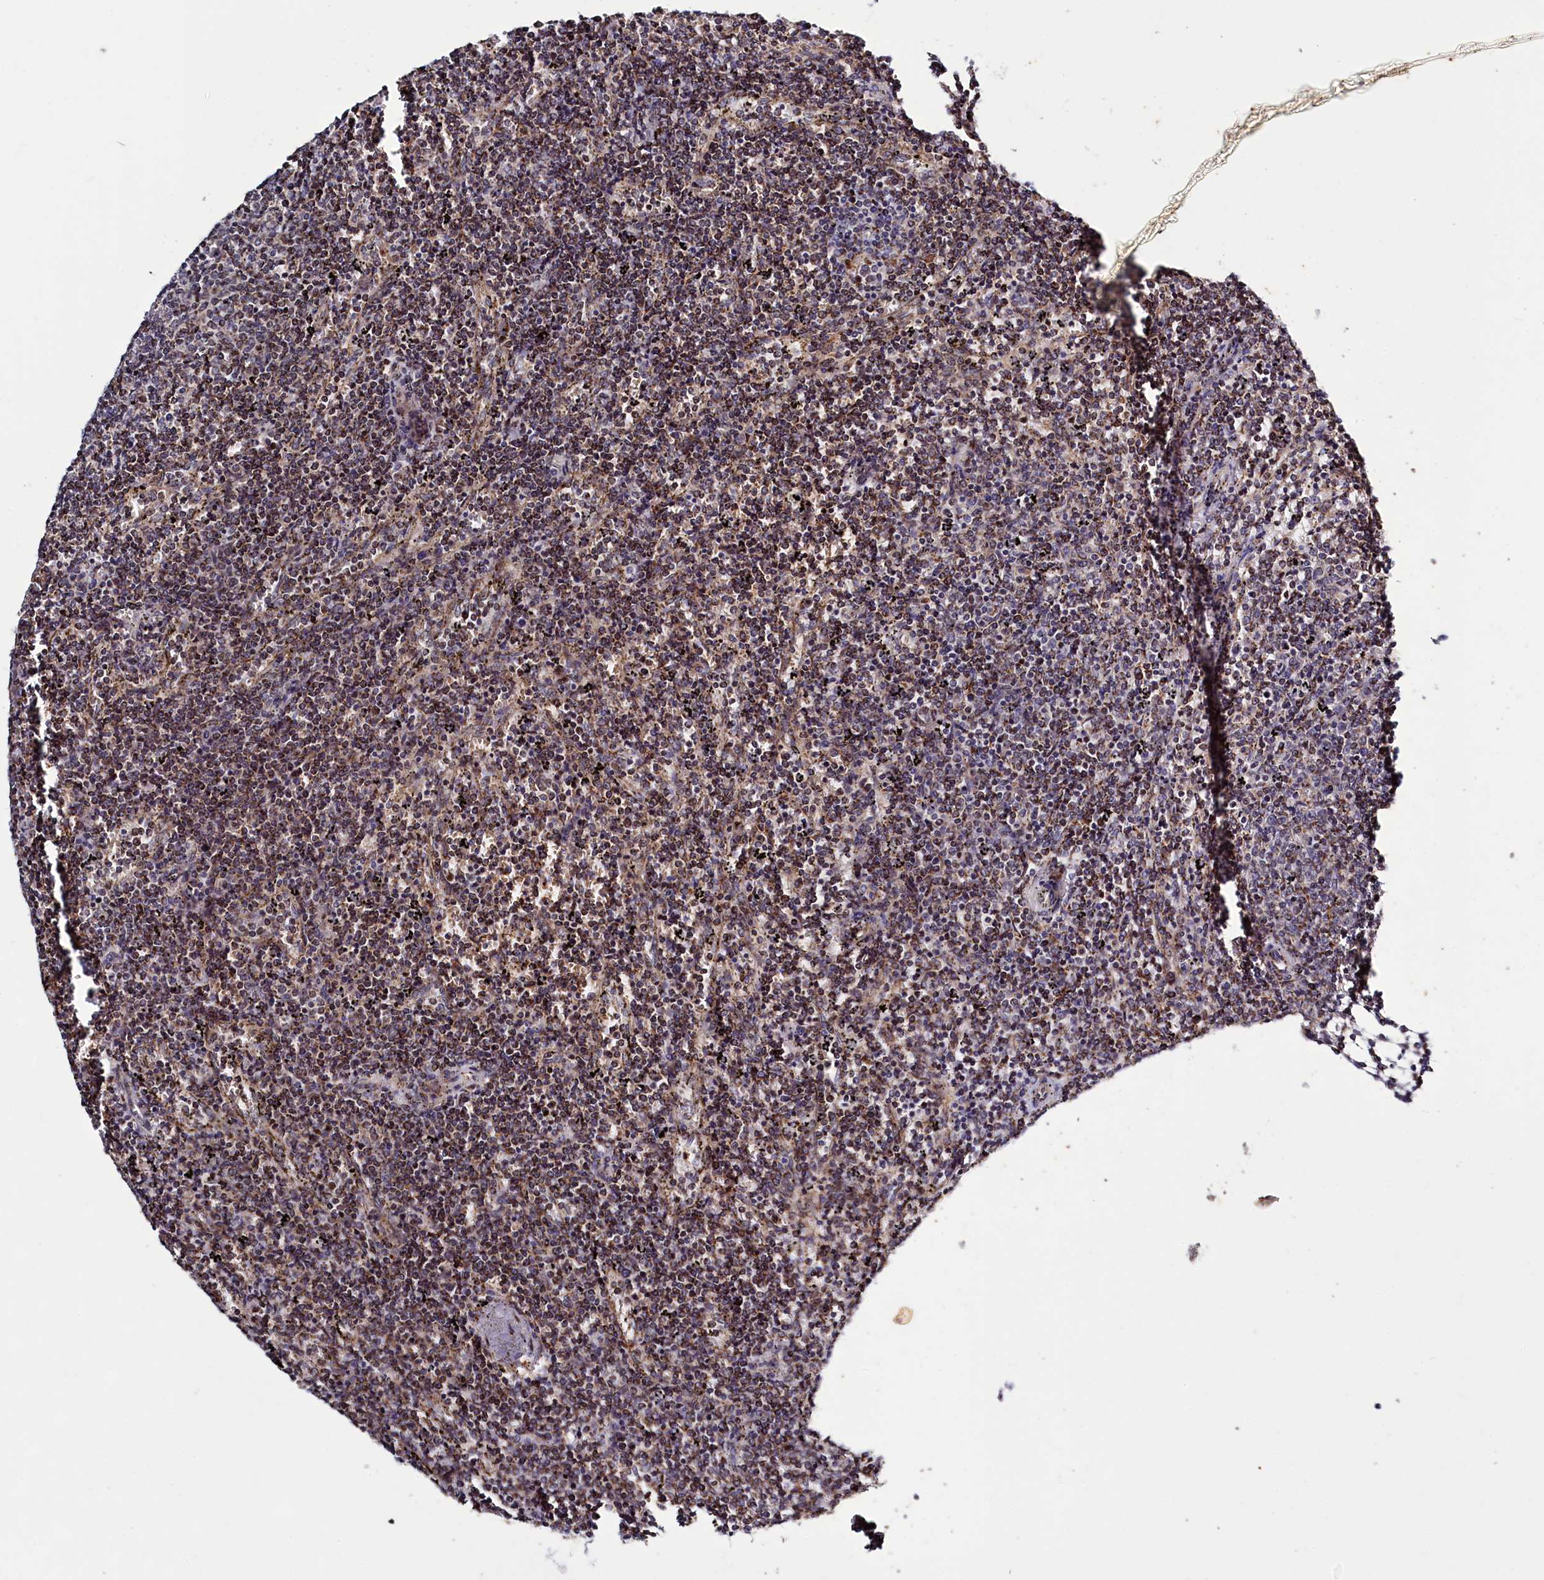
{"staining": {"intensity": "moderate", "quantity": ">75%", "location": "cytoplasmic/membranous"}, "tissue": "lymphoma", "cell_type": "Tumor cells", "image_type": "cancer", "snomed": [{"axis": "morphology", "description": "Malignant lymphoma, non-Hodgkin's type, Low grade"}, {"axis": "topography", "description": "Spleen"}], "caption": "This photomicrograph shows immunohistochemistry (IHC) staining of human malignant lymphoma, non-Hodgkin's type (low-grade), with medium moderate cytoplasmic/membranous expression in approximately >75% of tumor cells.", "gene": "DYNC2H1", "patient": {"sex": "female", "age": 50}}